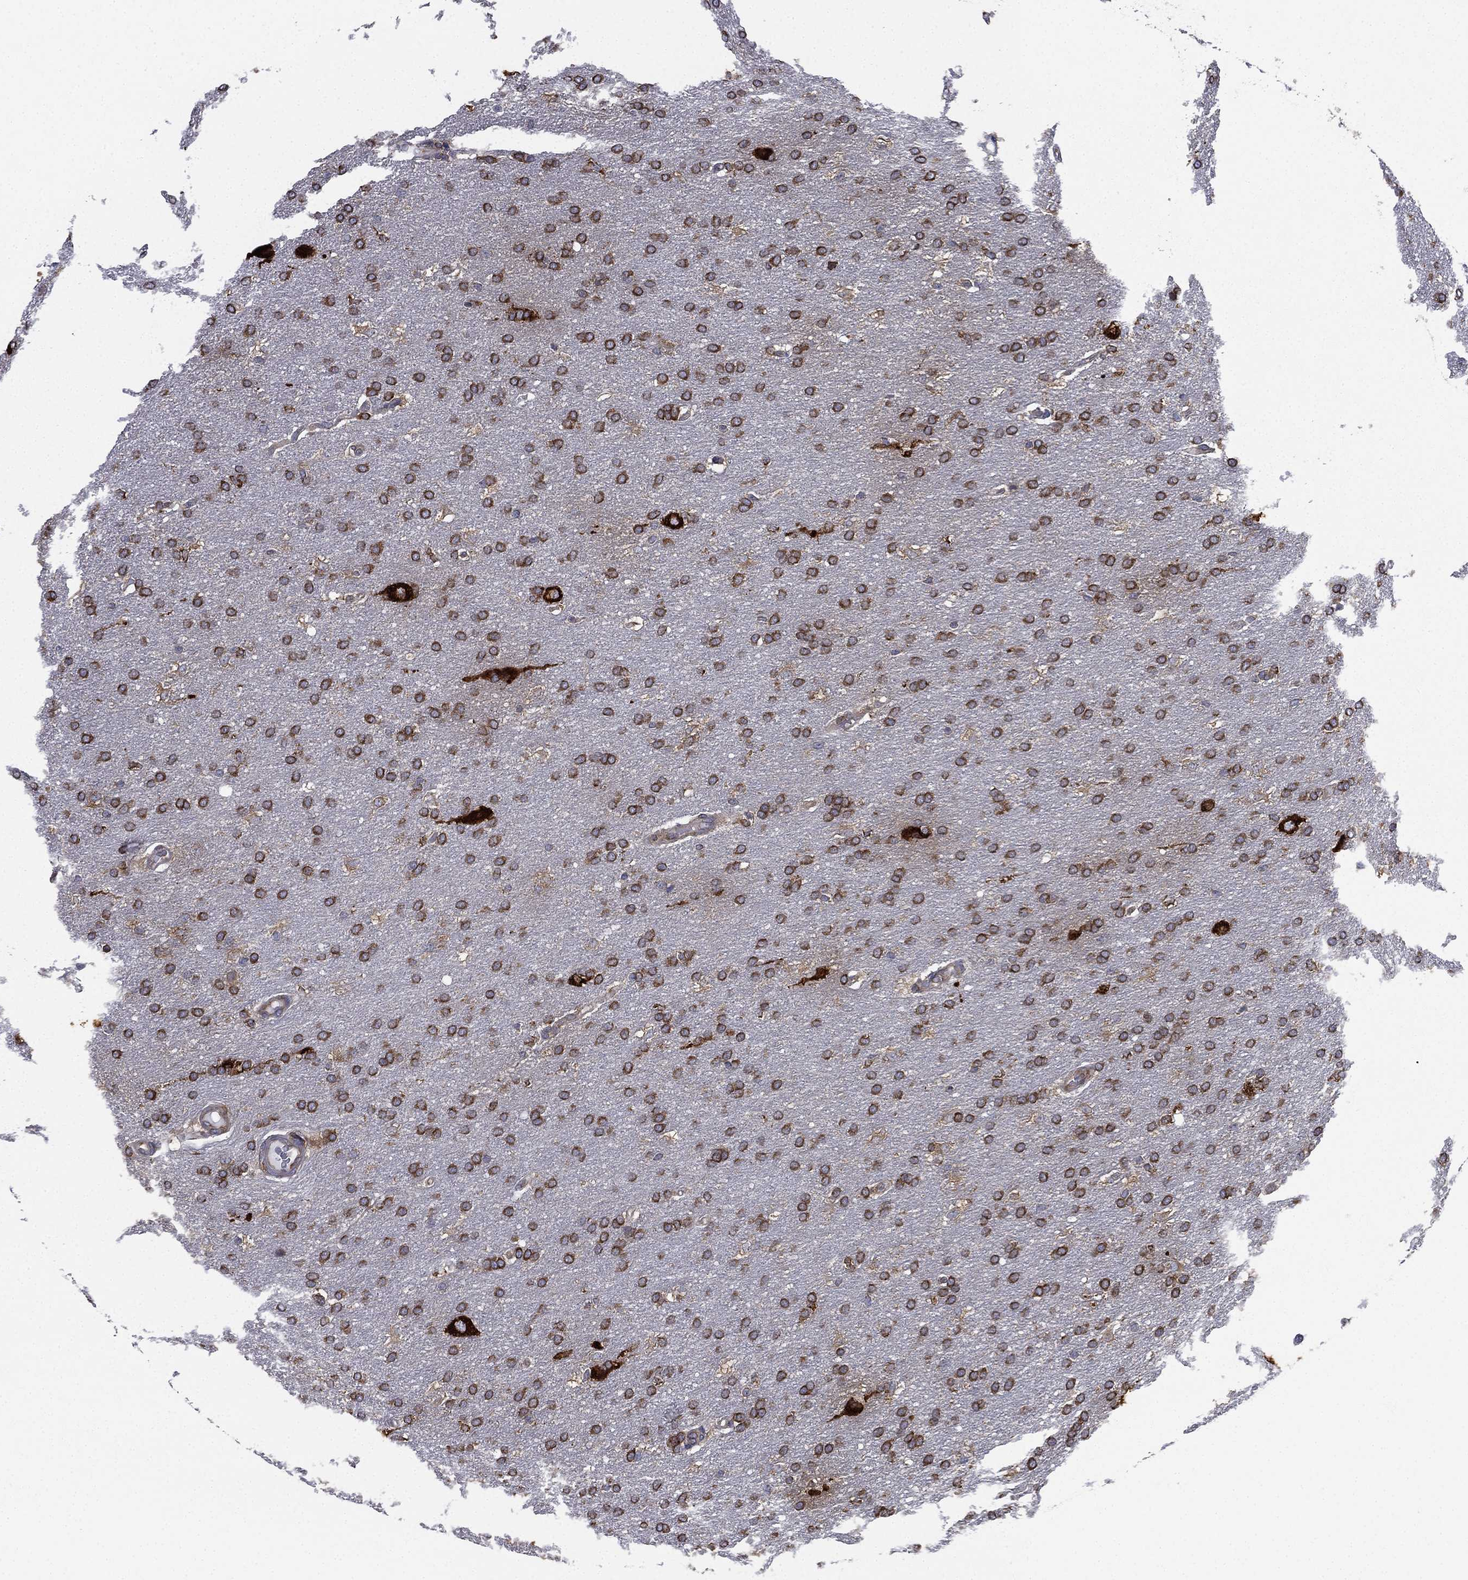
{"staining": {"intensity": "moderate", "quantity": ">75%", "location": "cytoplasmic/membranous"}, "tissue": "glioma", "cell_type": "Tumor cells", "image_type": "cancer", "snomed": [{"axis": "morphology", "description": "Glioma, malignant, Low grade"}, {"axis": "topography", "description": "Brain"}], "caption": "Immunohistochemistry (IHC) (DAB (3,3'-diaminobenzidine)) staining of human glioma exhibits moderate cytoplasmic/membranous protein positivity in about >75% of tumor cells. (DAB (3,3'-diaminobenzidine) IHC, brown staining for protein, blue staining for nuclei).", "gene": "FARSA", "patient": {"sex": "female", "age": 37}}